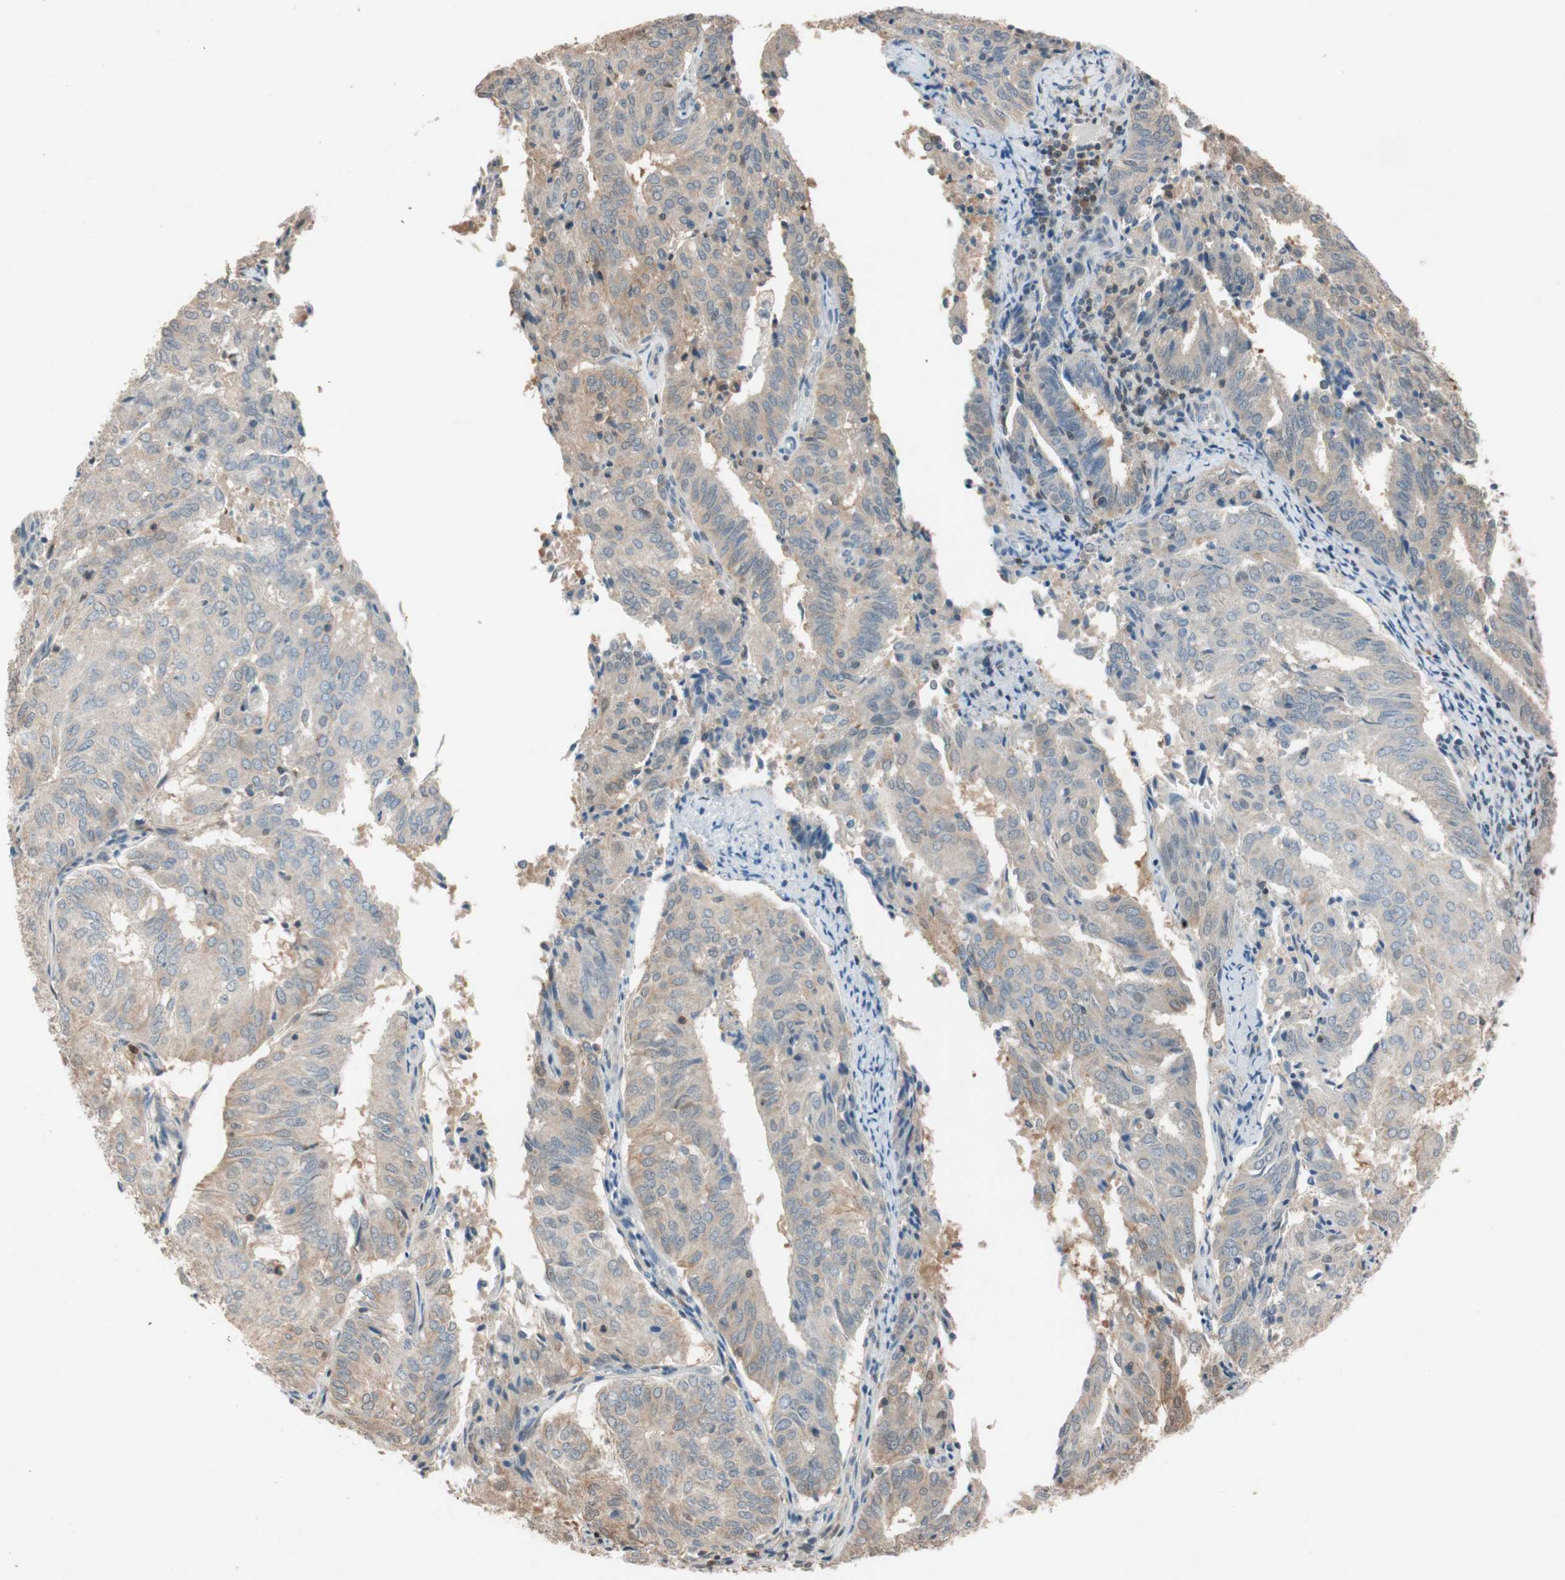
{"staining": {"intensity": "weak", "quantity": ">75%", "location": "cytoplasmic/membranous"}, "tissue": "endometrial cancer", "cell_type": "Tumor cells", "image_type": "cancer", "snomed": [{"axis": "morphology", "description": "Adenocarcinoma, NOS"}, {"axis": "topography", "description": "Uterus"}], "caption": "Endometrial cancer (adenocarcinoma) tissue exhibits weak cytoplasmic/membranous positivity in about >75% of tumor cells", "gene": "SERPINB5", "patient": {"sex": "female", "age": 60}}